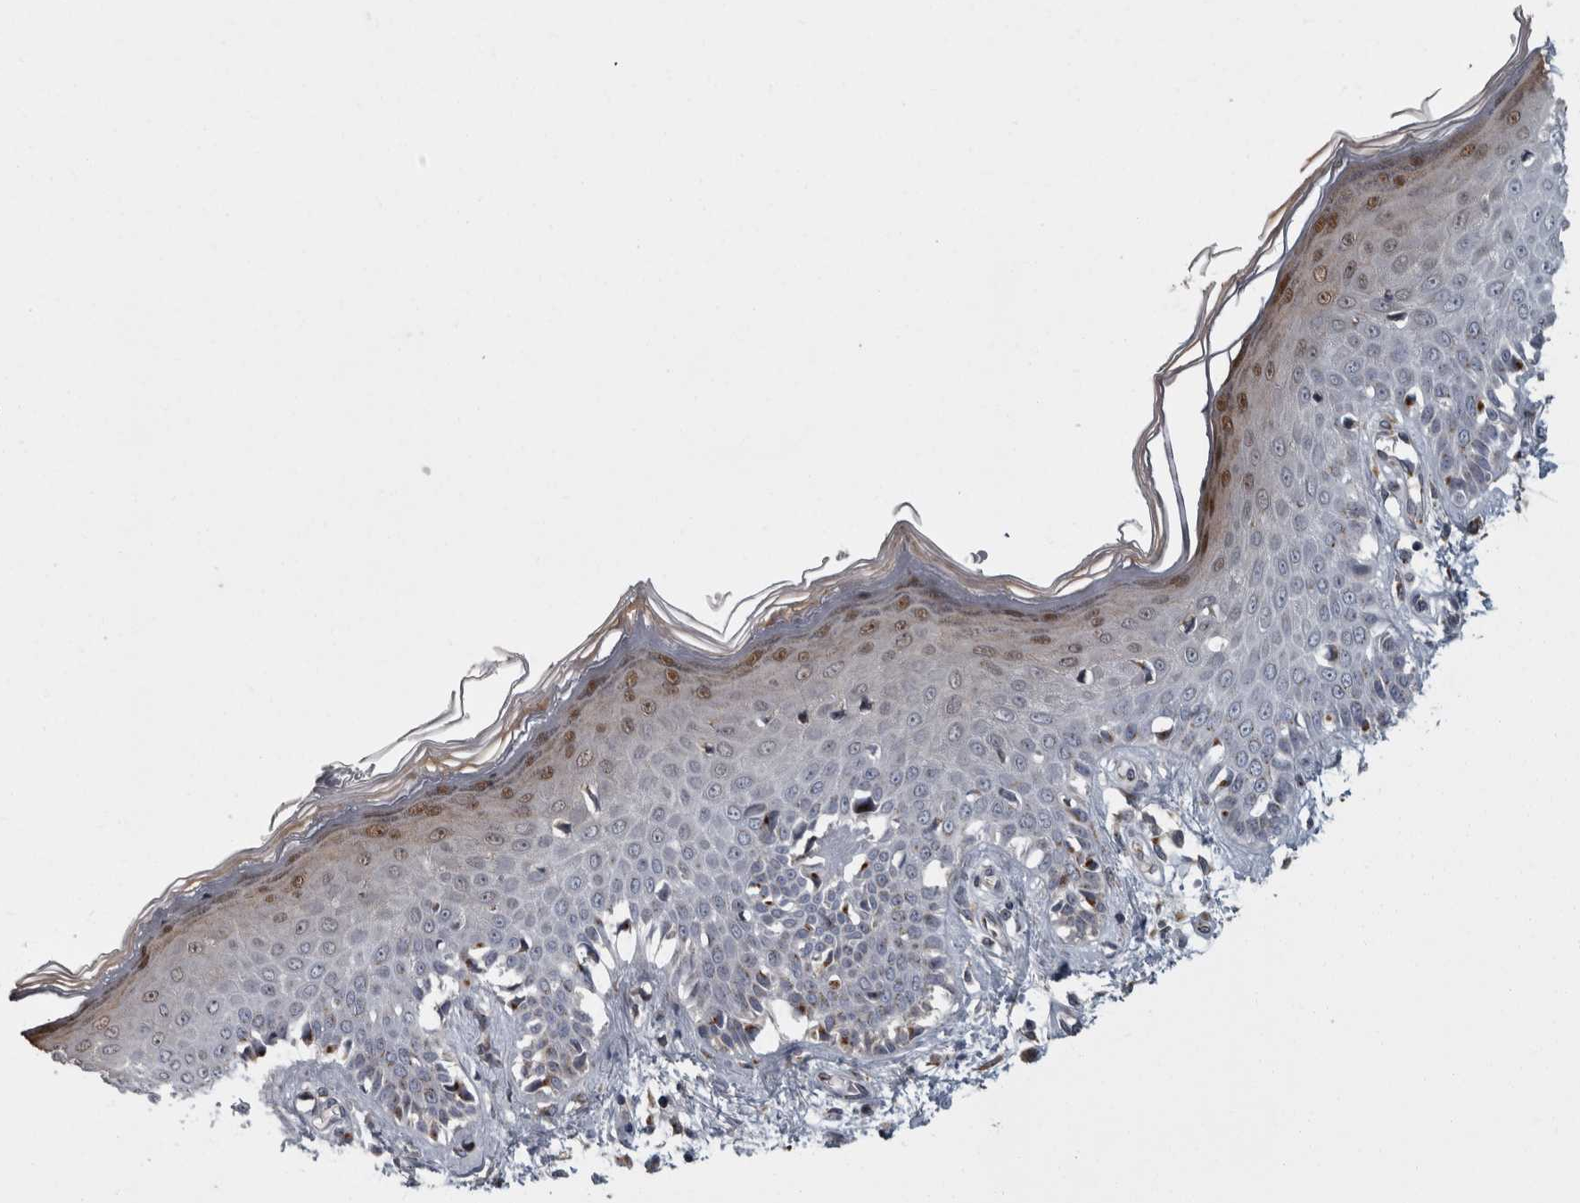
{"staining": {"intensity": "strong", "quantity": ">75%", "location": "cytoplasmic/membranous"}, "tissue": "skin", "cell_type": "Fibroblasts", "image_type": "normal", "snomed": [{"axis": "morphology", "description": "Normal tissue, NOS"}, {"axis": "morphology", "description": "Inflammation, NOS"}, {"axis": "topography", "description": "Skin"}], "caption": "Skin stained for a protein (brown) reveals strong cytoplasmic/membranous positive positivity in approximately >75% of fibroblasts.", "gene": "LMAN2L", "patient": {"sex": "female", "age": 44}}